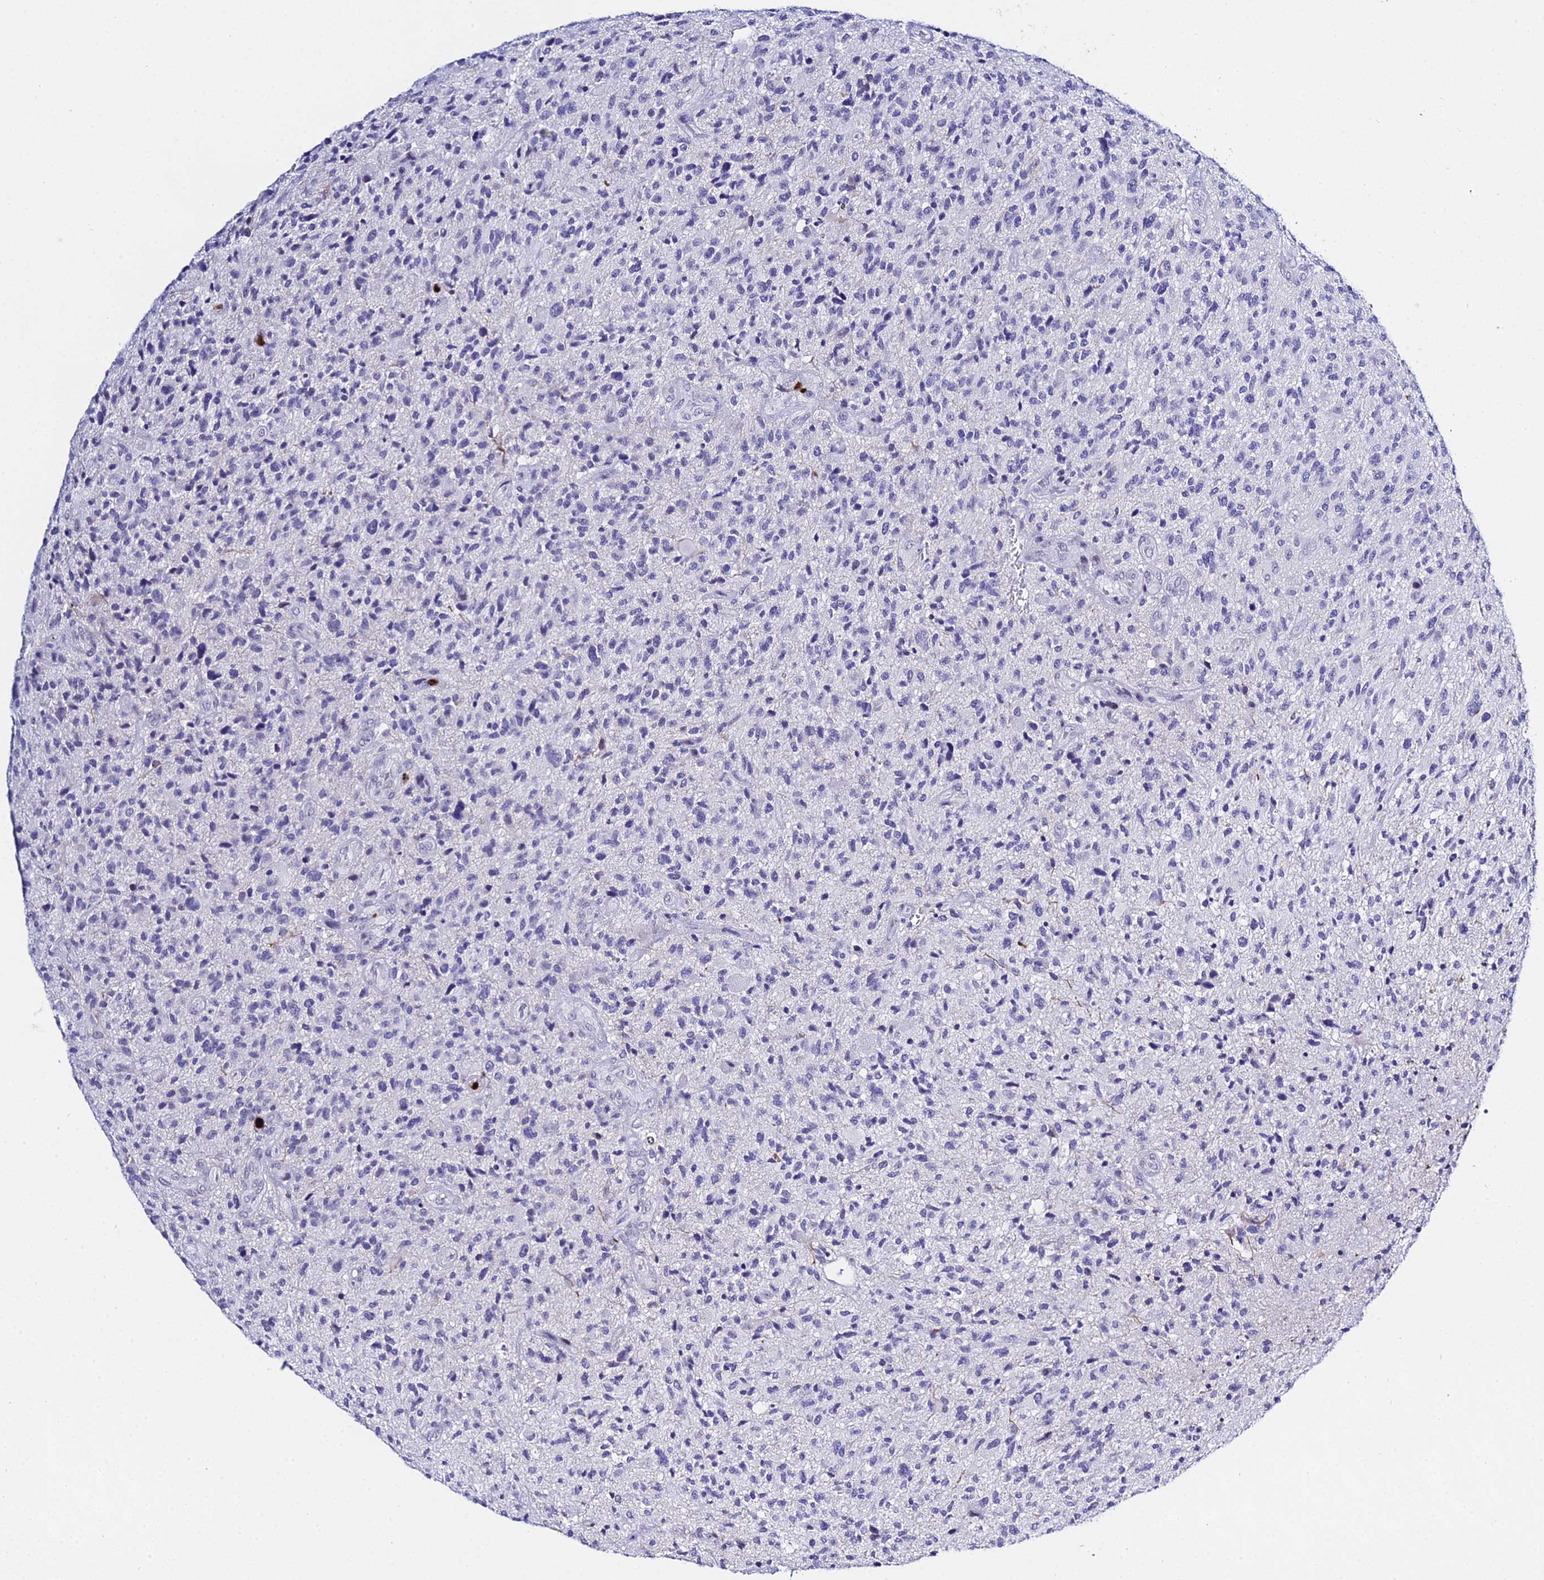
{"staining": {"intensity": "negative", "quantity": "none", "location": "none"}, "tissue": "glioma", "cell_type": "Tumor cells", "image_type": "cancer", "snomed": [{"axis": "morphology", "description": "Glioma, malignant, High grade"}, {"axis": "topography", "description": "Brain"}], "caption": "DAB immunohistochemical staining of human malignant high-grade glioma displays no significant positivity in tumor cells. The staining is performed using DAB brown chromogen with nuclei counter-stained in using hematoxylin.", "gene": "MCM10", "patient": {"sex": "male", "age": 47}}